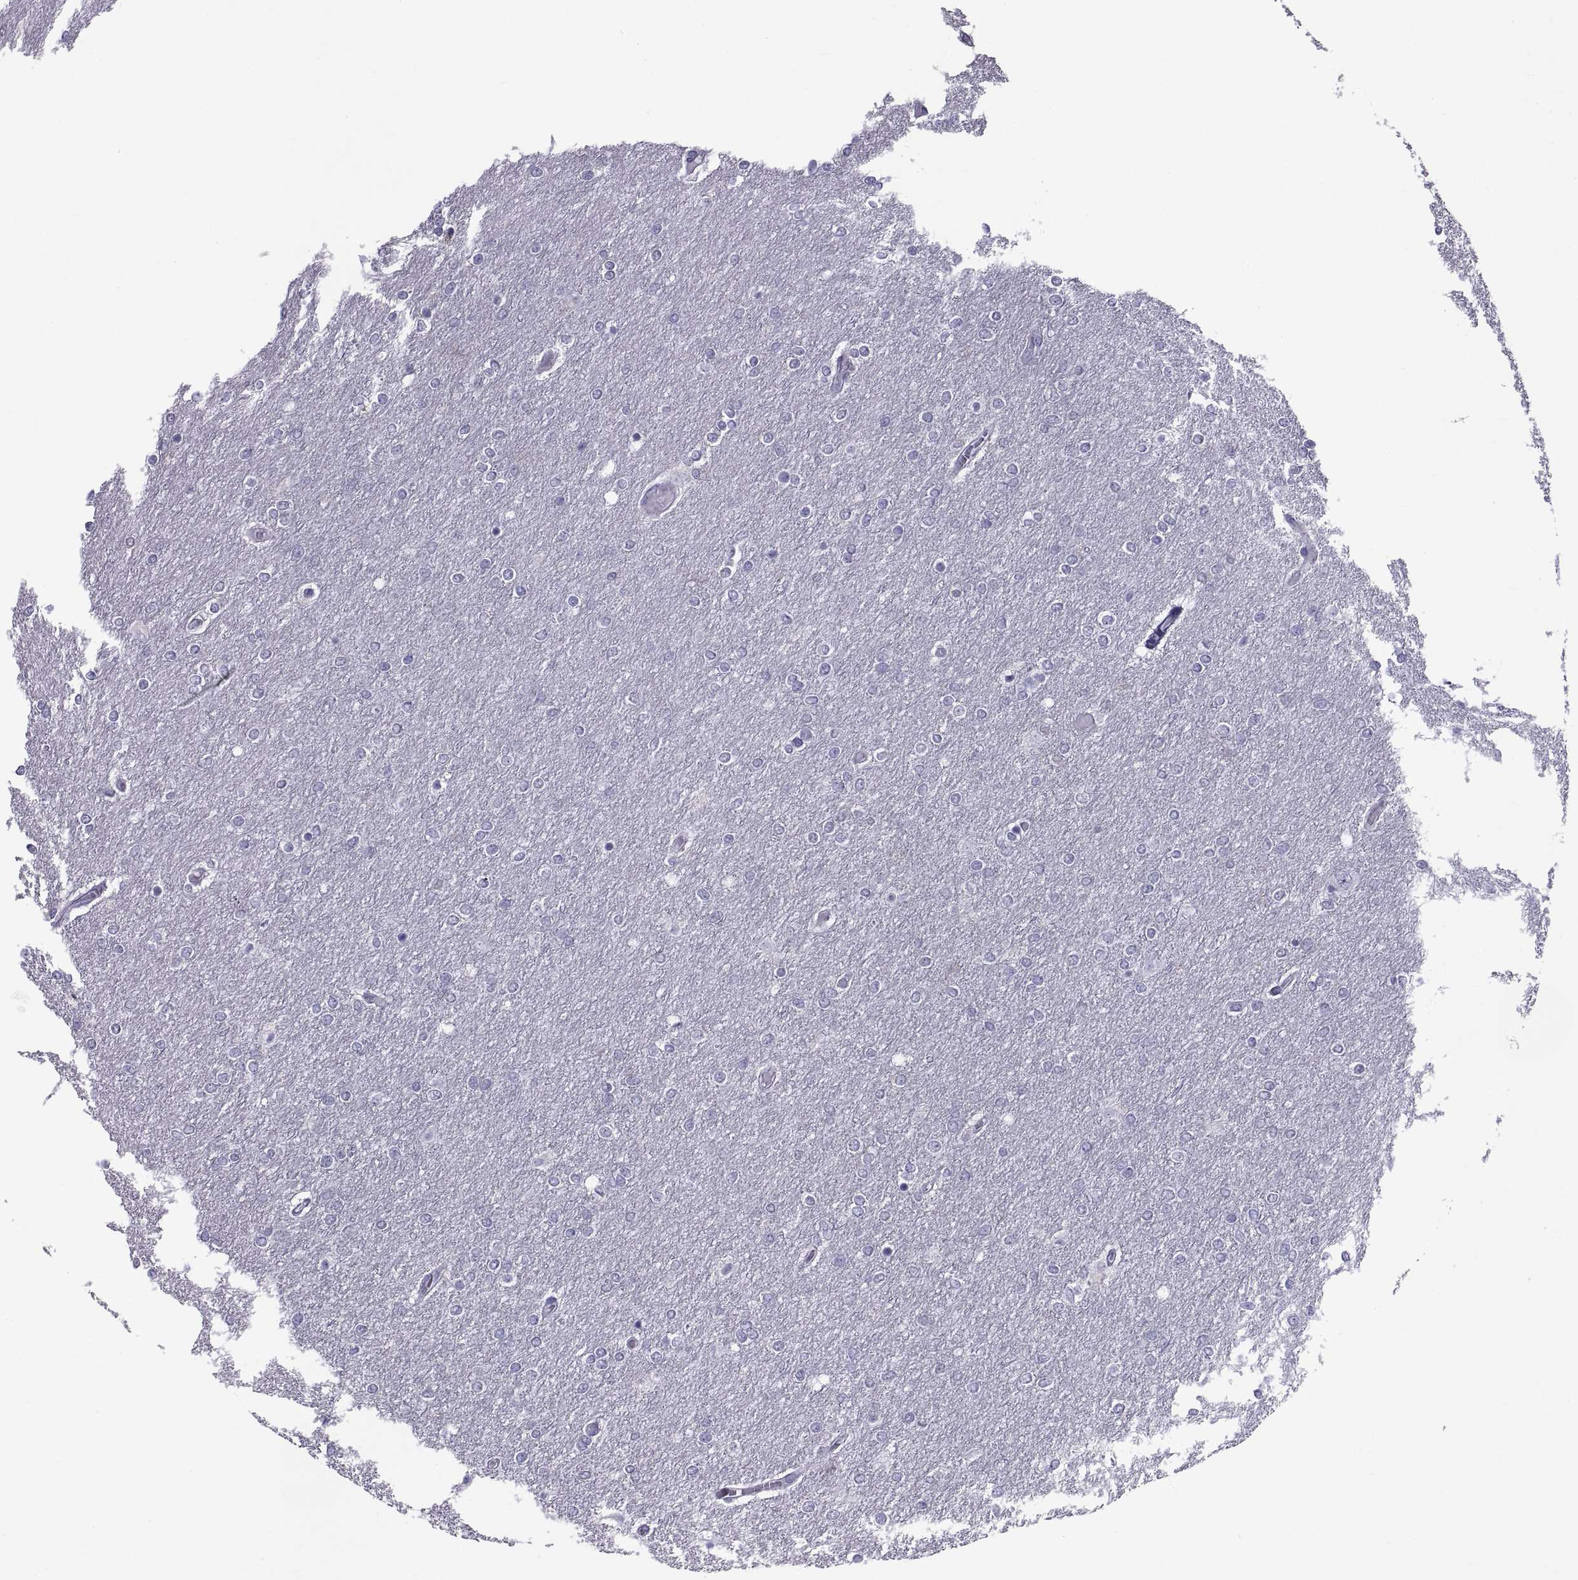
{"staining": {"intensity": "negative", "quantity": "none", "location": "none"}, "tissue": "glioma", "cell_type": "Tumor cells", "image_type": "cancer", "snomed": [{"axis": "morphology", "description": "Glioma, malignant, High grade"}, {"axis": "topography", "description": "Brain"}], "caption": "Photomicrograph shows no significant protein staining in tumor cells of malignant high-grade glioma.", "gene": "NPTX2", "patient": {"sex": "female", "age": 61}}